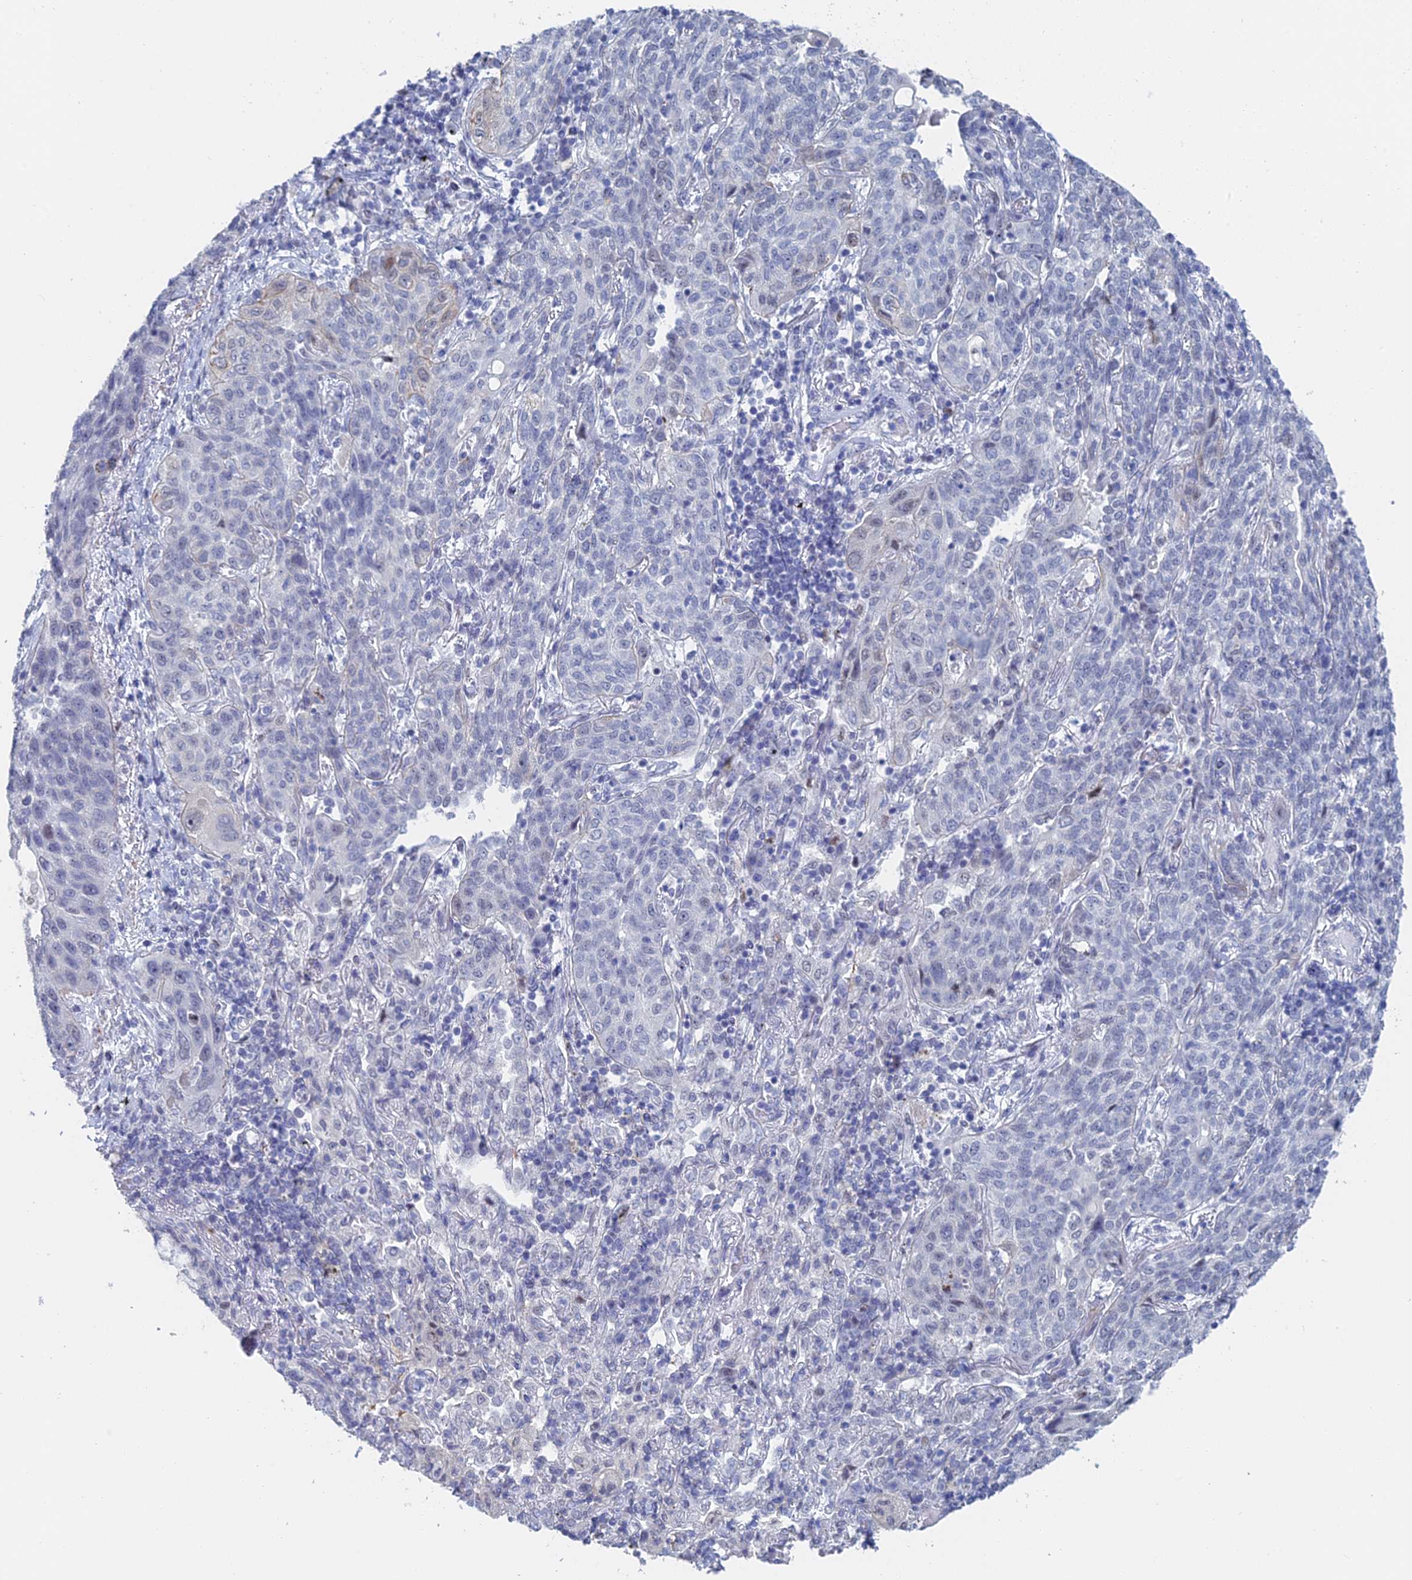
{"staining": {"intensity": "negative", "quantity": "none", "location": "none"}, "tissue": "lung cancer", "cell_type": "Tumor cells", "image_type": "cancer", "snomed": [{"axis": "morphology", "description": "Squamous cell carcinoma, NOS"}, {"axis": "topography", "description": "Lung"}], "caption": "This is an IHC histopathology image of lung squamous cell carcinoma. There is no expression in tumor cells.", "gene": "GMNC", "patient": {"sex": "female", "age": 70}}